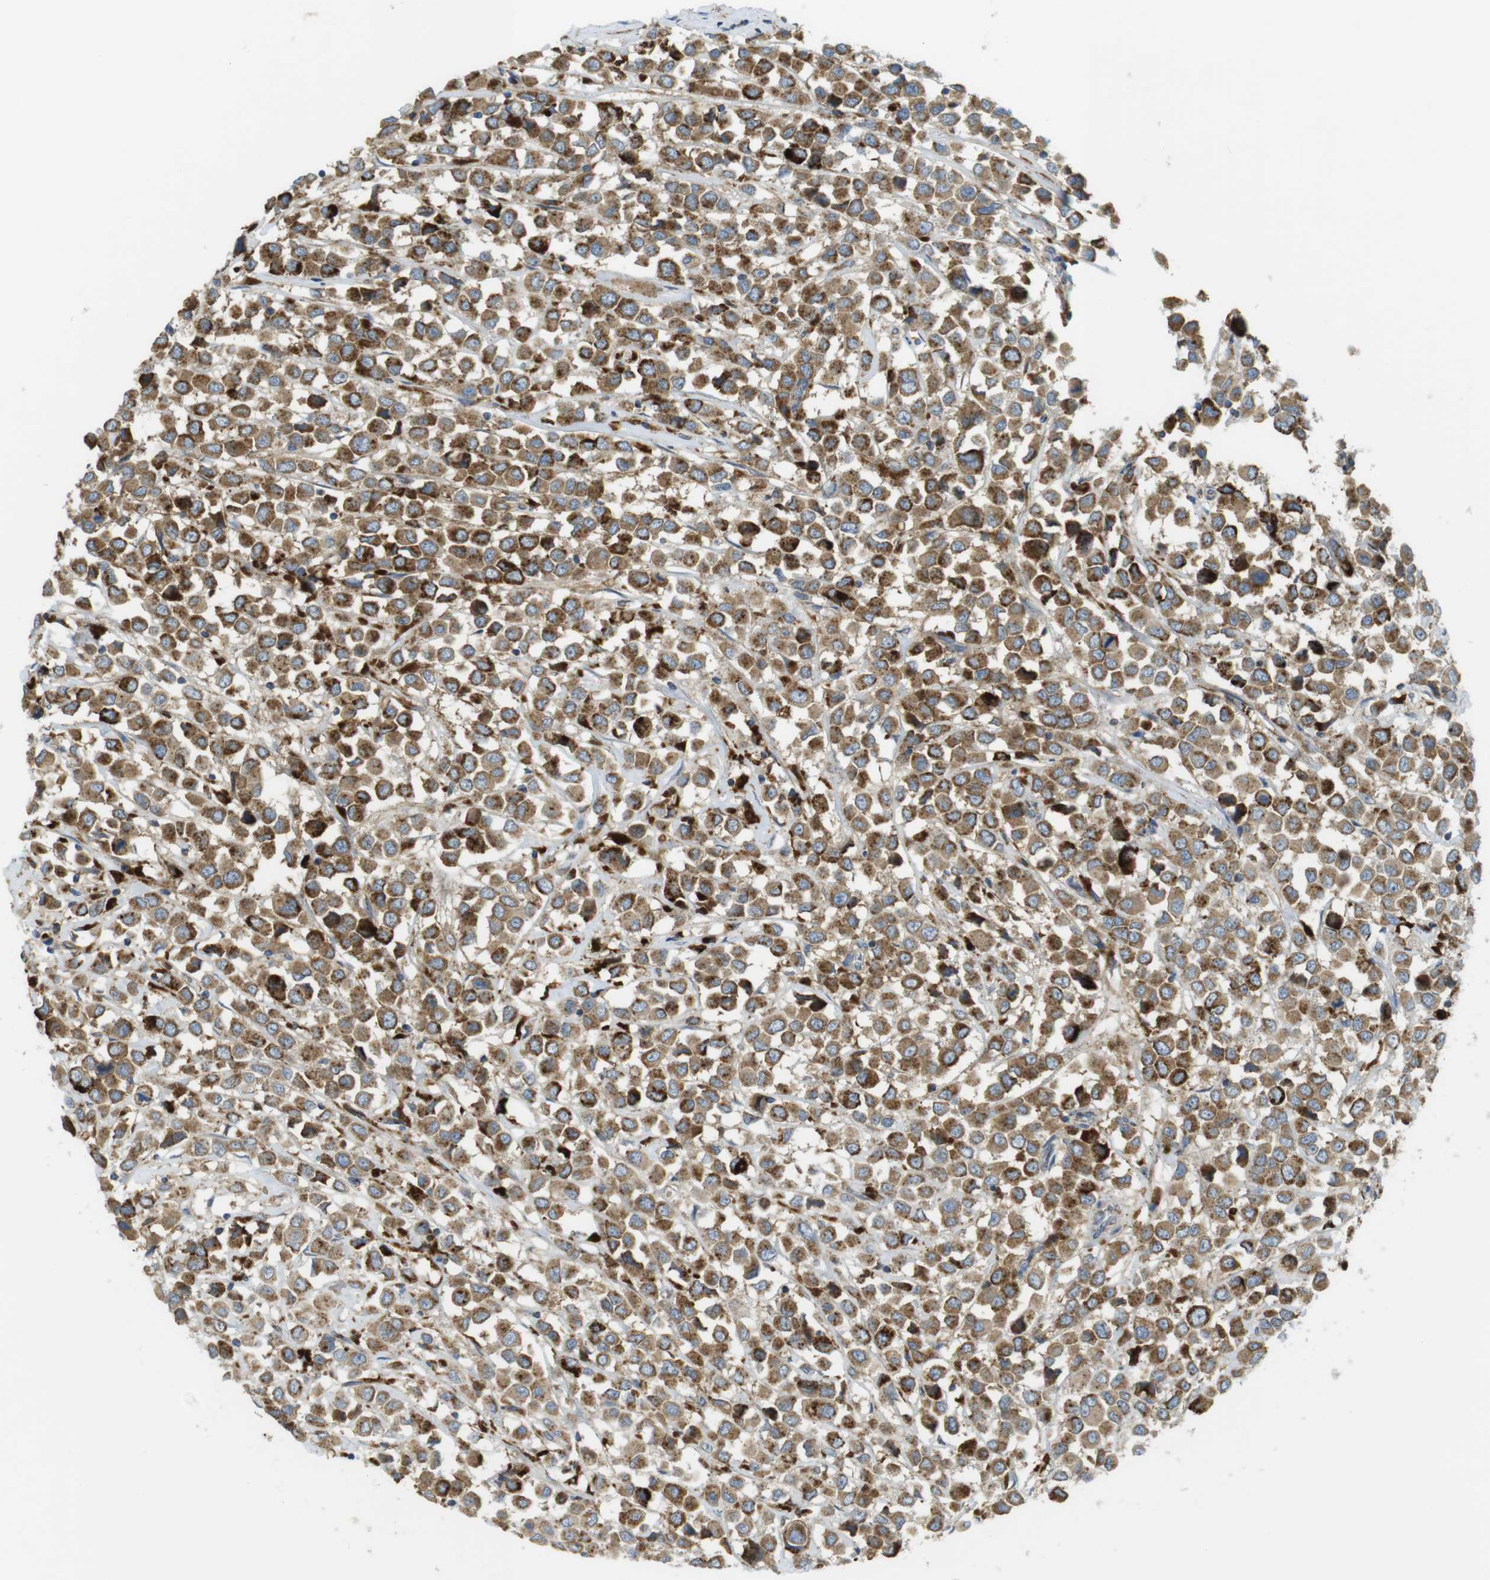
{"staining": {"intensity": "moderate", "quantity": ">75%", "location": "cytoplasmic/membranous"}, "tissue": "breast cancer", "cell_type": "Tumor cells", "image_type": "cancer", "snomed": [{"axis": "morphology", "description": "Duct carcinoma"}, {"axis": "topography", "description": "Breast"}], "caption": "An immunohistochemistry photomicrograph of neoplastic tissue is shown. Protein staining in brown highlights moderate cytoplasmic/membranous positivity in breast cancer (invasive ductal carcinoma) within tumor cells.", "gene": "LAMP1", "patient": {"sex": "female", "age": 61}}